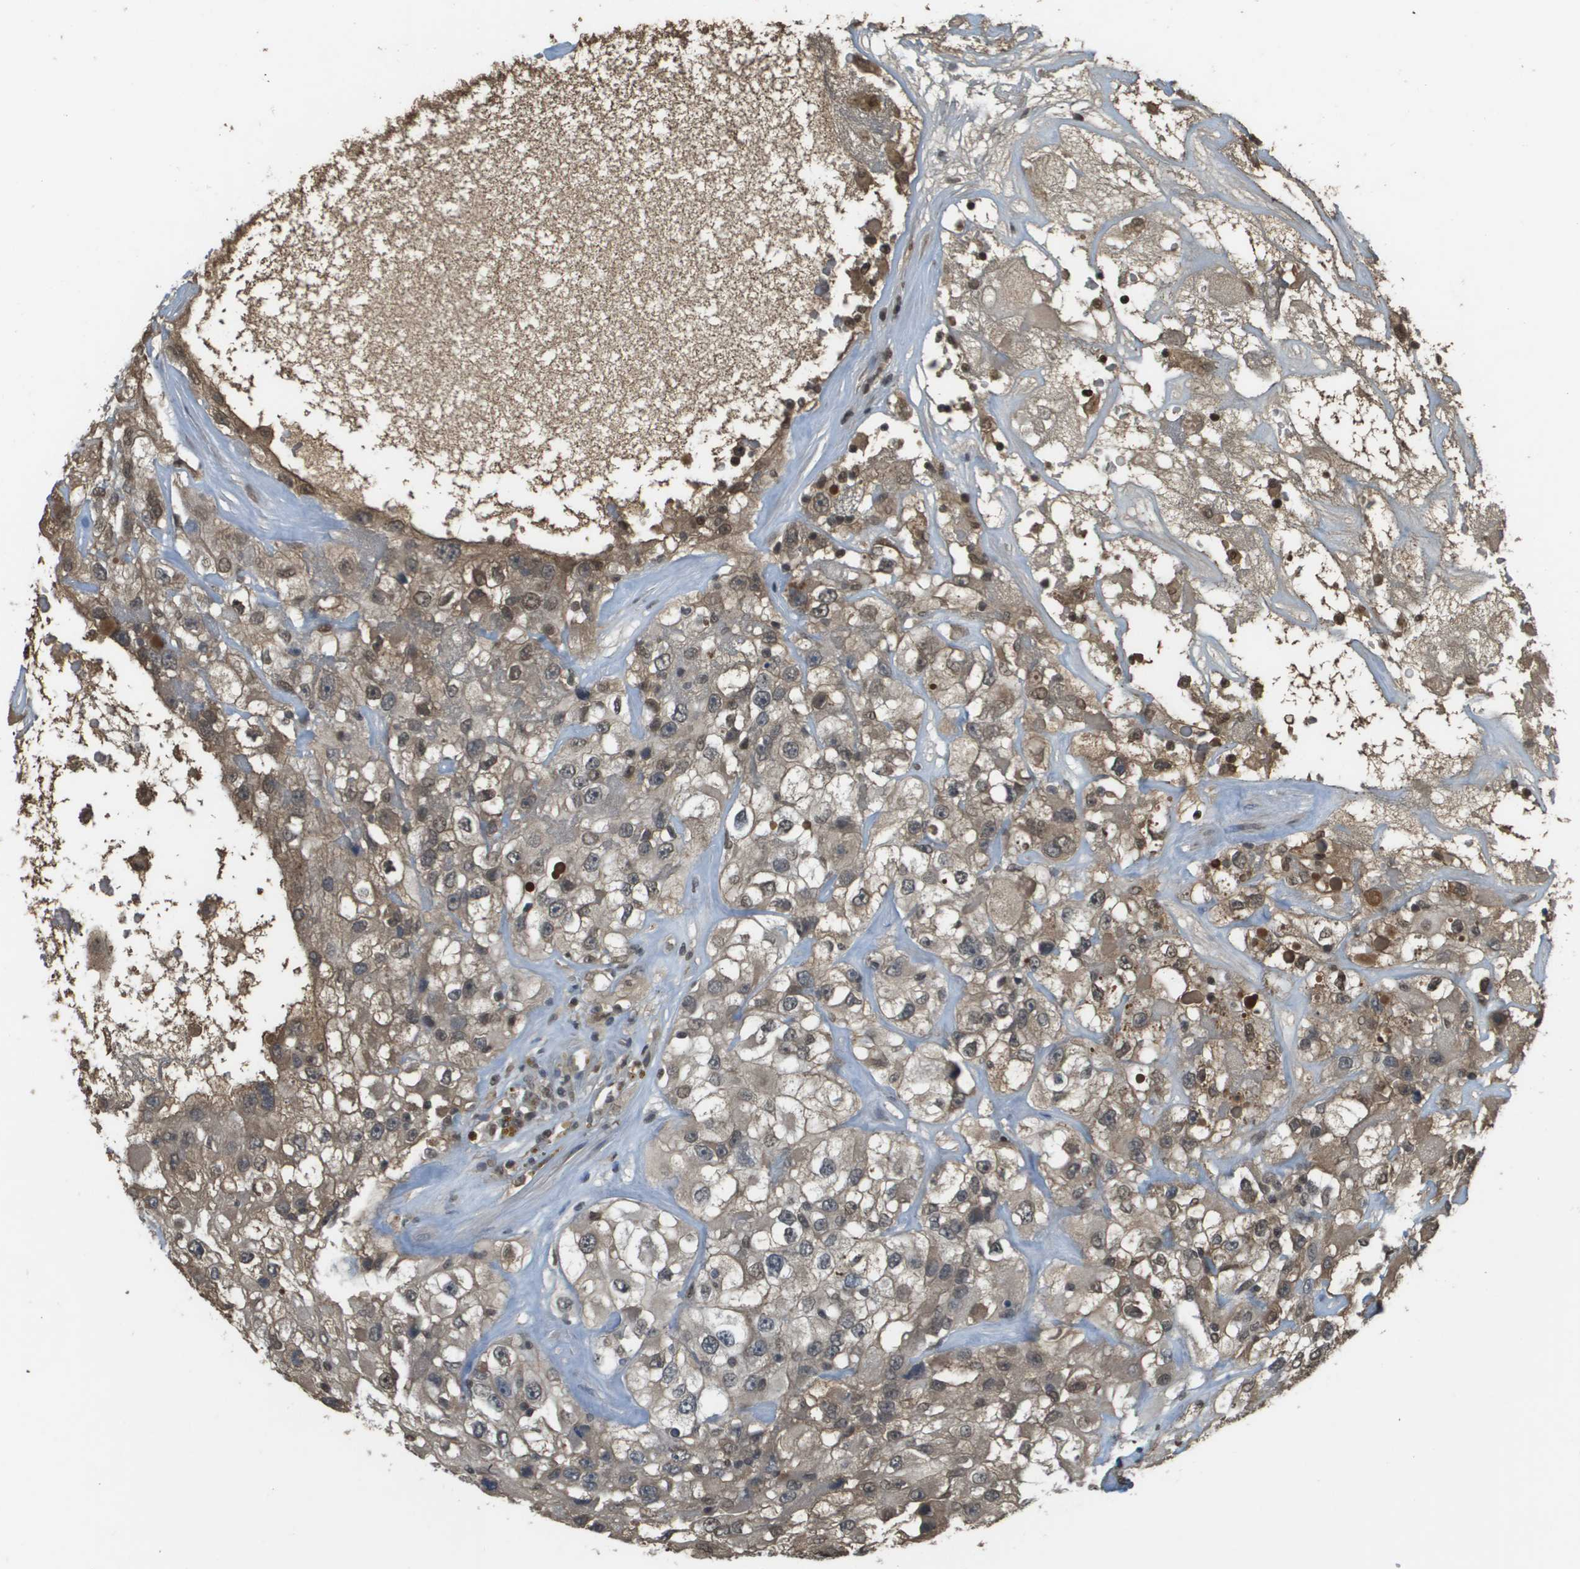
{"staining": {"intensity": "weak", "quantity": "<25%", "location": "cytoplasmic/membranous,nuclear"}, "tissue": "renal cancer", "cell_type": "Tumor cells", "image_type": "cancer", "snomed": [{"axis": "morphology", "description": "Adenocarcinoma, NOS"}, {"axis": "topography", "description": "Kidney"}], "caption": "IHC image of human adenocarcinoma (renal) stained for a protein (brown), which shows no positivity in tumor cells.", "gene": "NDRG2", "patient": {"sex": "female", "age": 52}}